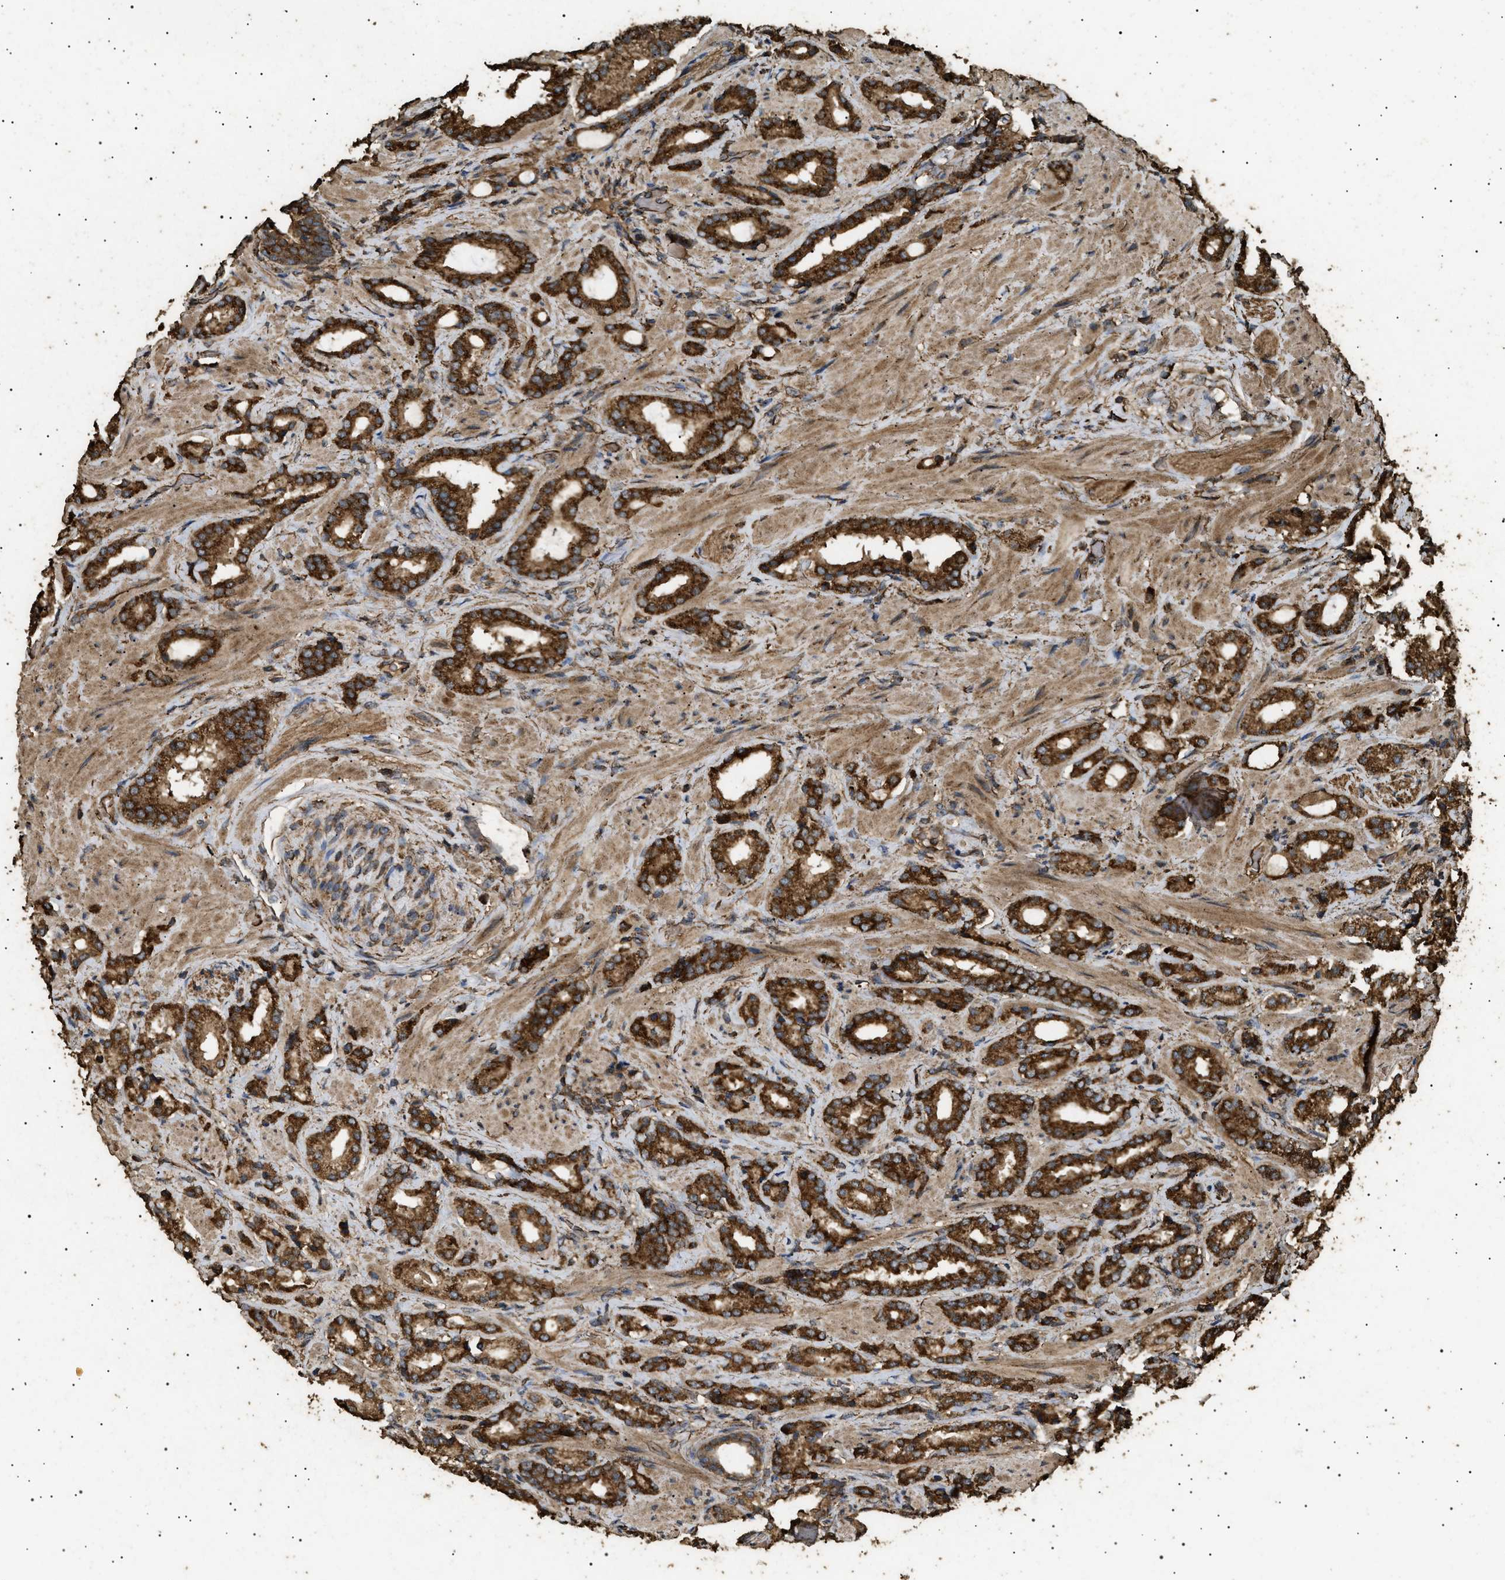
{"staining": {"intensity": "strong", "quantity": ">75%", "location": "cytoplasmic/membranous"}, "tissue": "prostate cancer", "cell_type": "Tumor cells", "image_type": "cancer", "snomed": [{"axis": "morphology", "description": "Adenocarcinoma, High grade"}, {"axis": "topography", "description": "Prostate"}], "caption": "Protein expression analysis of human high-grade adenocarcinoma (prostate) reveals strong cytoplasmic/membranous positivity in about >75% of tumor cells.", "gene": "CYRIA", "patient": {"sex": "male", "age": 64}}